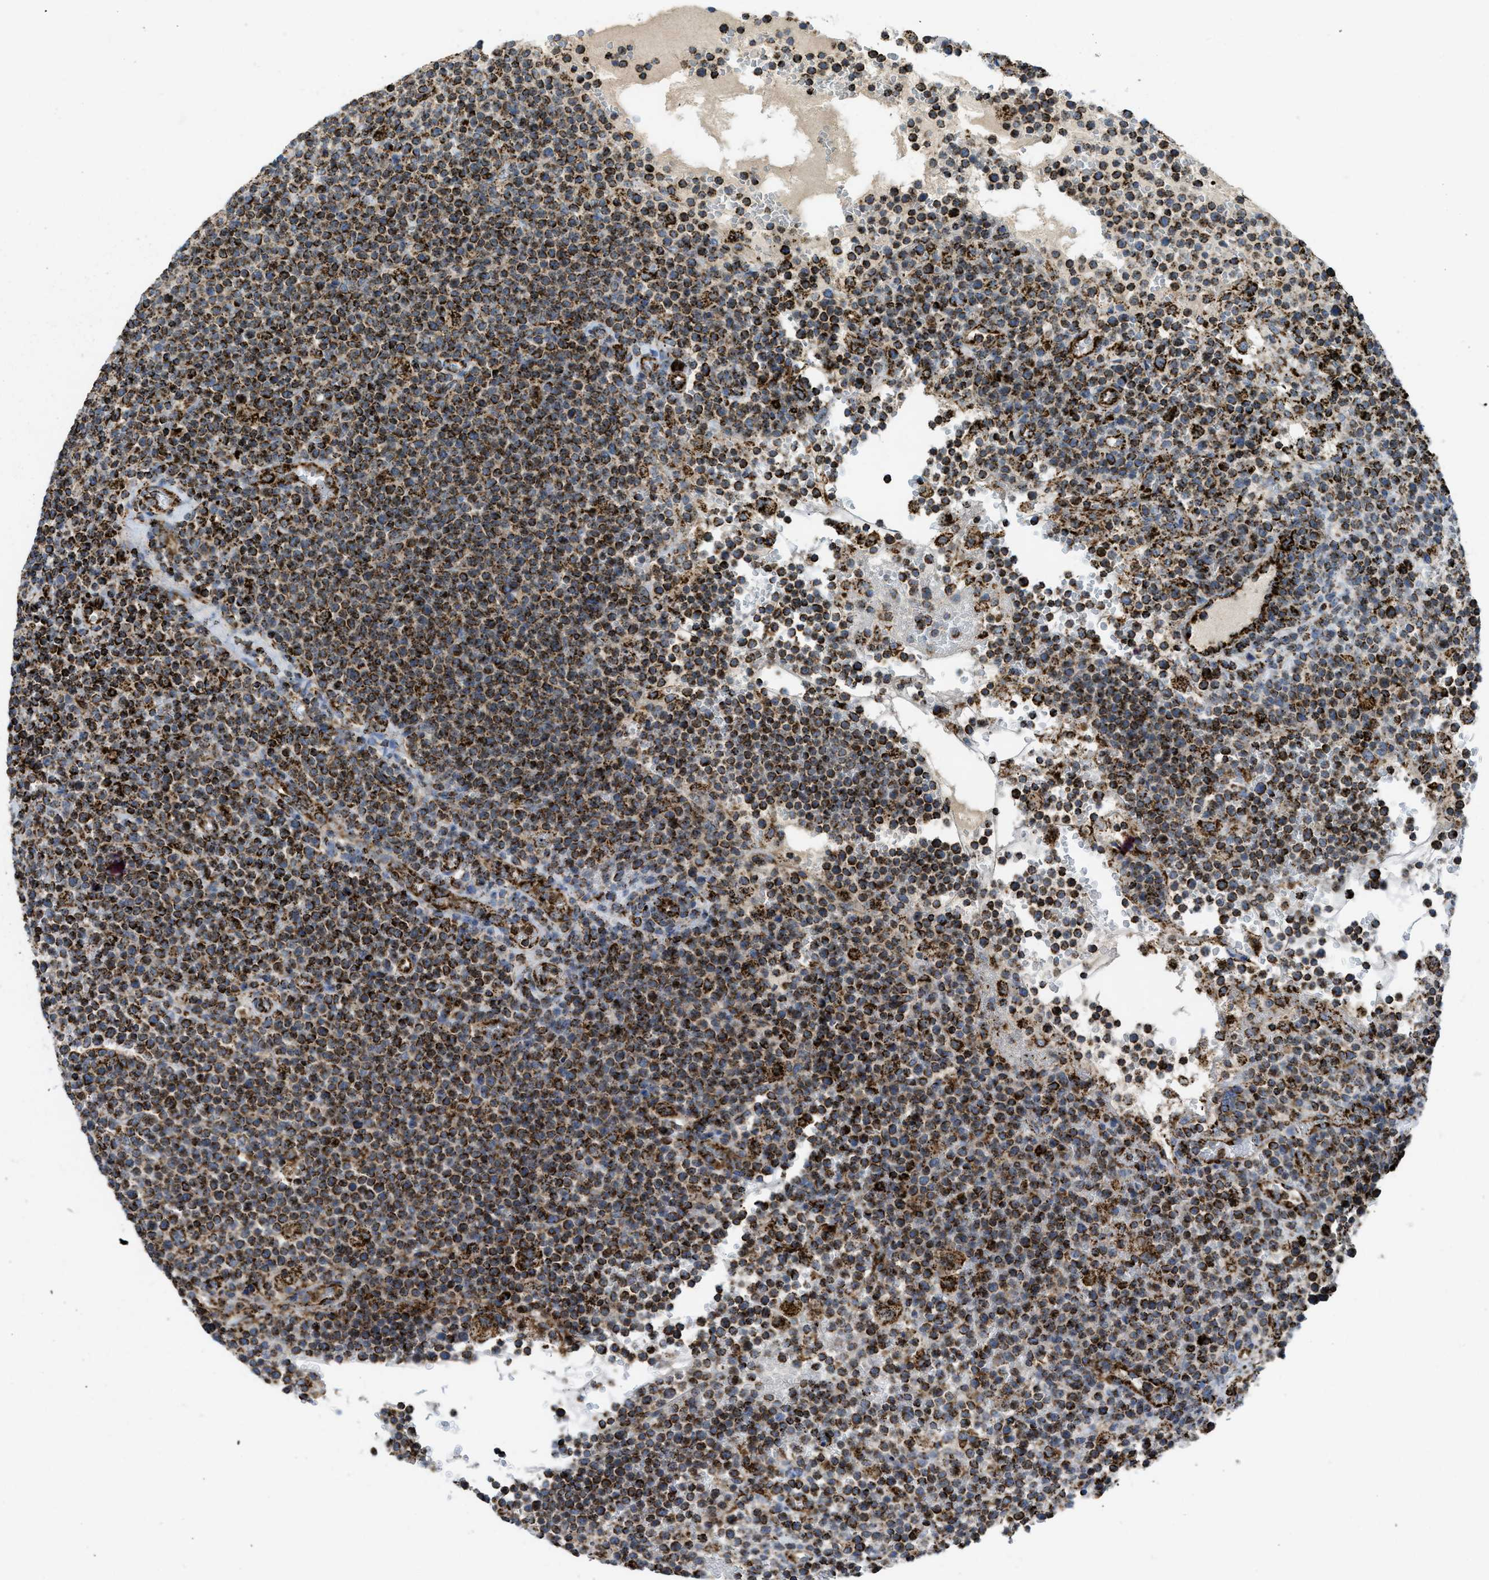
{"staining": {"intensity": "strong", "quantity": ">75%", "location": "cytoplasmic/membranous"}, "tissue": "lymphoma", "cell_type": "Tumor cells", "image_type": "cancer", "snomed": [{"axis": "morphology", "description": "Malignant lymphoma, non-Hodgkin's type, High grade"}, {"axis": "topography", "description": "Lymph node"}], "caption": "This photomicrograph demonstrates malignant lymphoma, non-Hodgkin's type (high-grade) stained with IHC to label a protein in brown. The cytoplasmic/membranous of tumor cells show strong positivity for the protein. Nuclei are counter-stained blue.", "gene": "SQOR", "patient": {"sex": "male", "age": 61}}